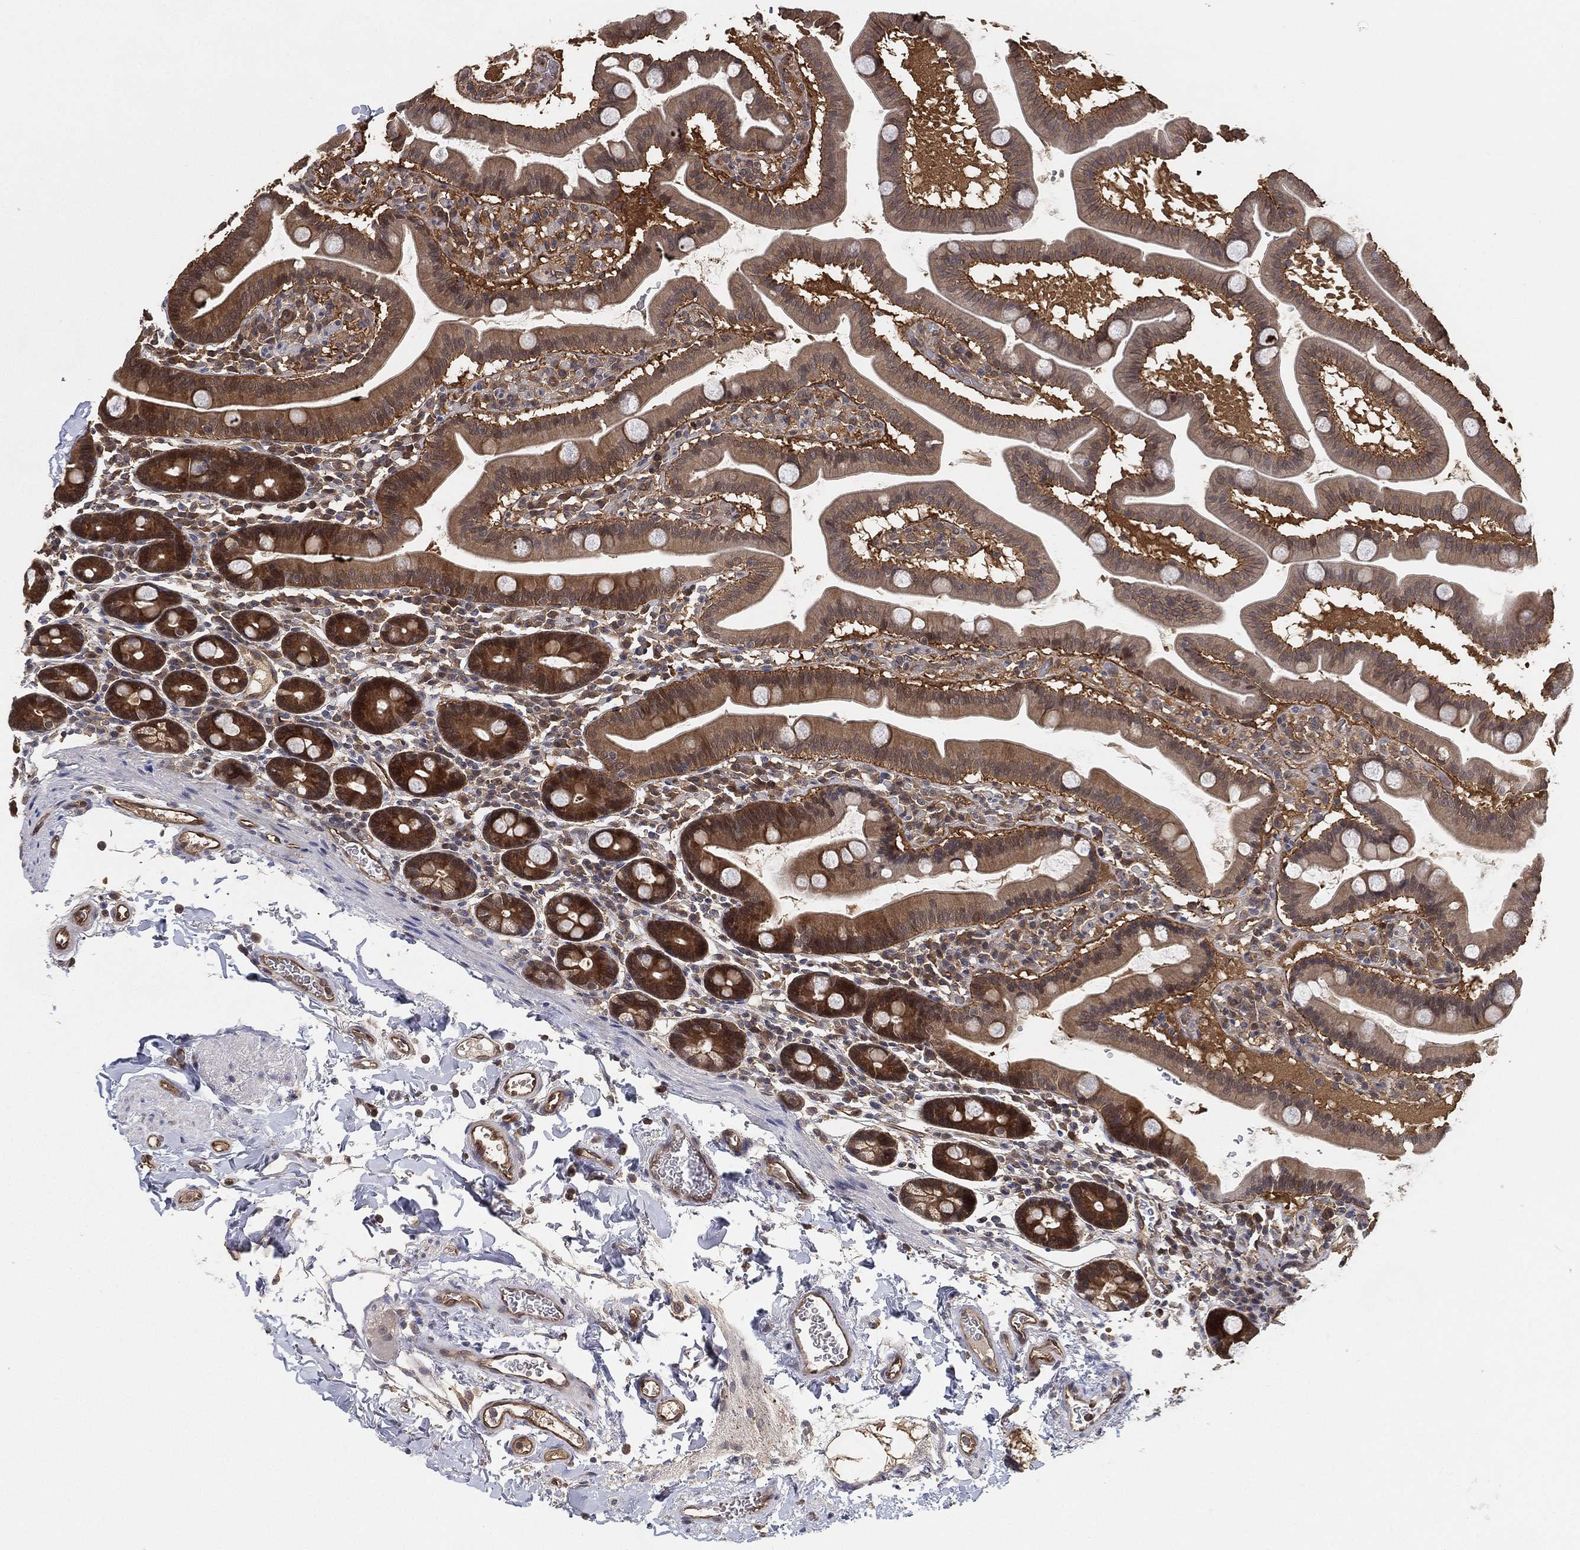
{"staining": {"intensity": "moderate", "quantity": "25%-75%", "location": "cytoplasmic/membranous"}, "tissue": "duodenum", "cell_type": "Glandular cells", "image_type": "normal", "snomed": [{"axis": "morphology", "description": "Normal tissue, NOS"}, {"axis": "topography", "description": "Duodenum"}], "caption": "IHC micrograph of unremarkable duodenum: duodenum stained using immunohistochemistry reveals medium levels of moderate protein expression localized specifically in the cytoplasmic/membranous of glandular cells, appearing as a cytoplasmic/membranous brown color.", "gene": "PSMG4", "patient": {"sex": "male", "age": 59}}